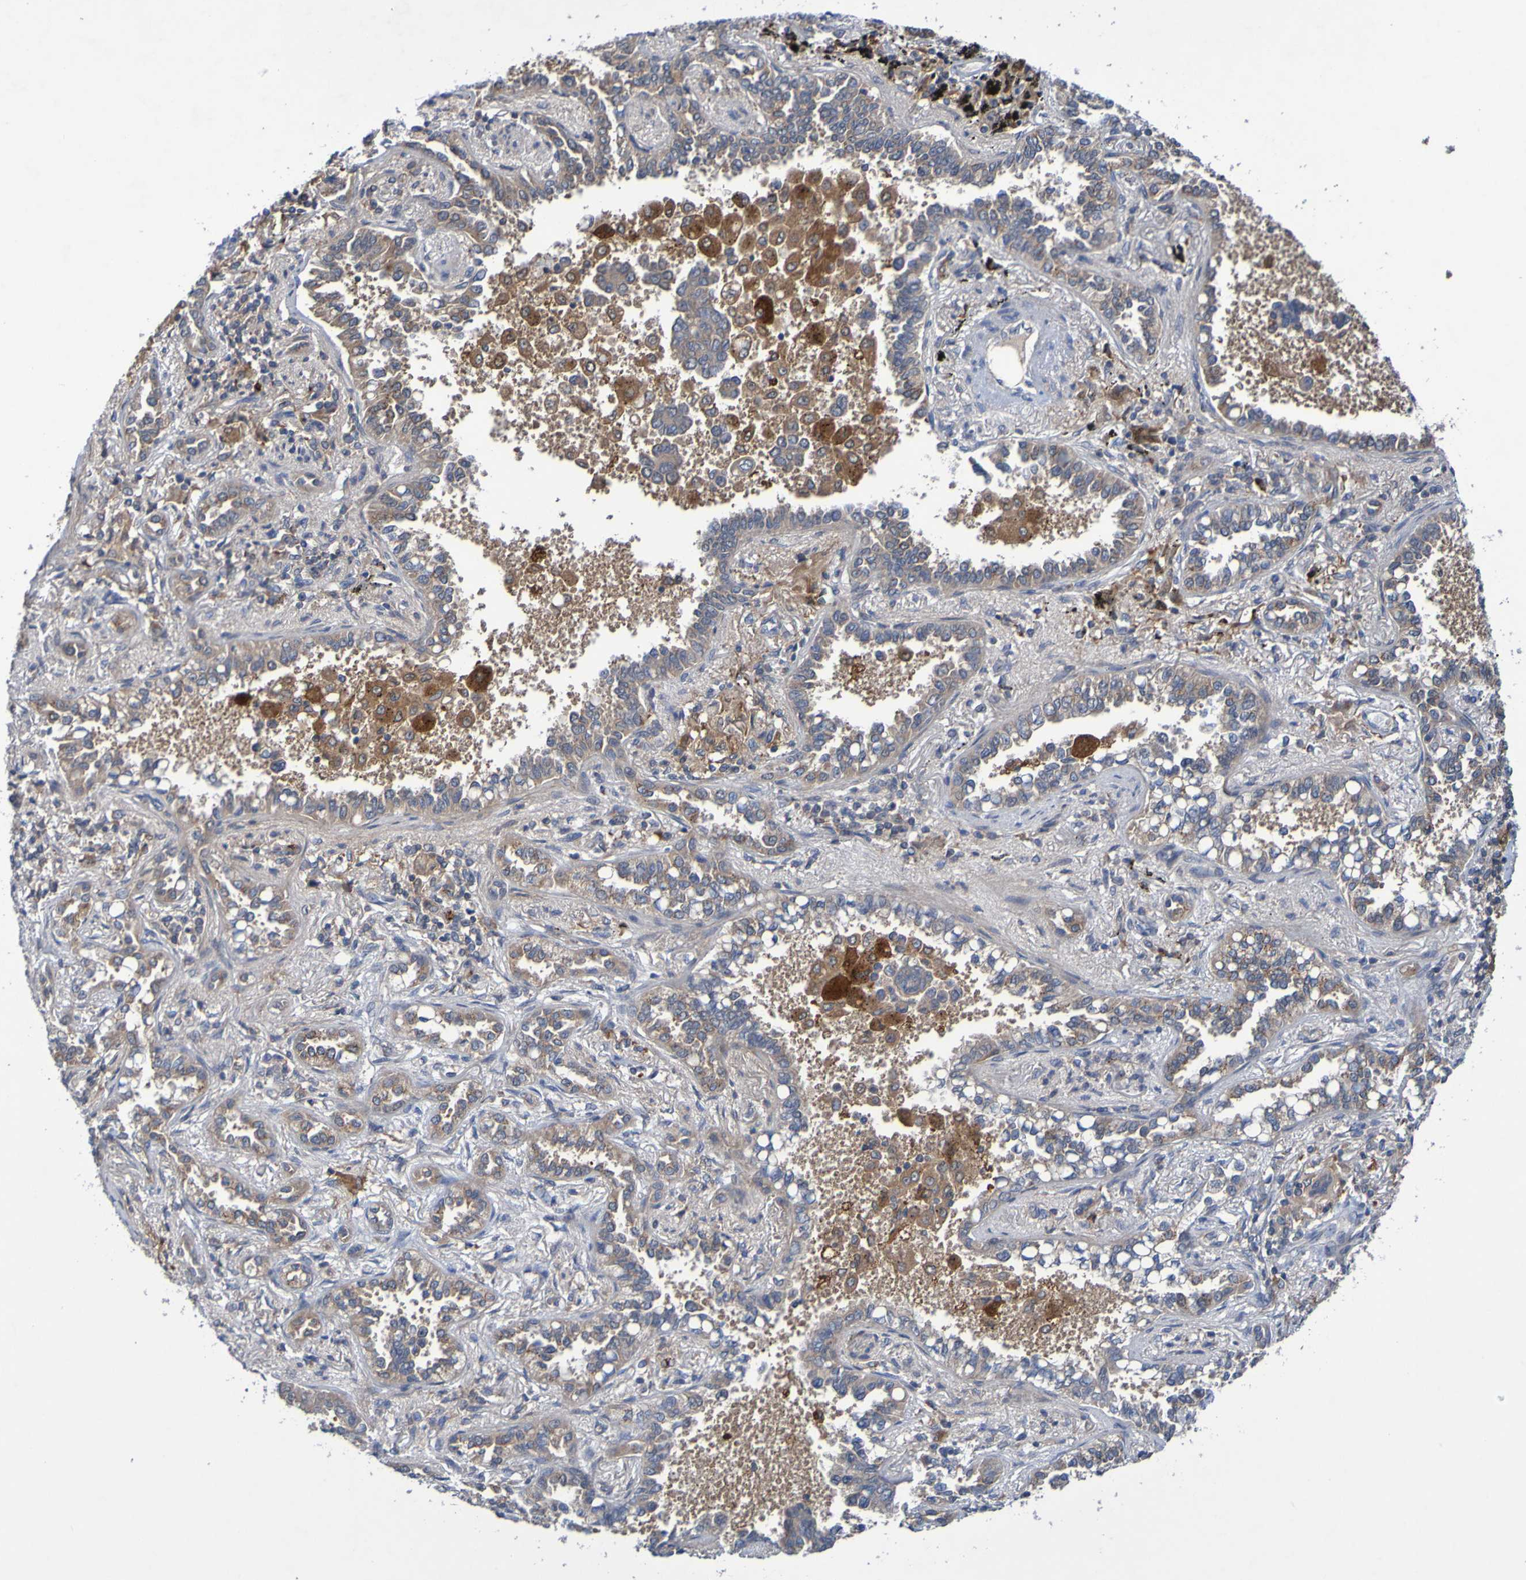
{"staining": {"intensity": "weak", "quantity": ">75%", "location": "cytoplasmic/membranous"}, "tissue": "lung cancer", "cell_type": "Tumor cells", "image_type": "cancer", "snomed": [{"axis": "morphology", "description": "Normal tissue, NOS"}, {"axis": "morphology", "description": "Adenocarcinoma, NOS"}, {"axis": "topography", "description": "Lung"}], "caption": "Lung cancer stained with IHC displays weak cytoplasmic/membranous expression in approximately >75% of tumor cells.", "gene": "SDK1", "patient": {"sex": "male", "age": 59}}